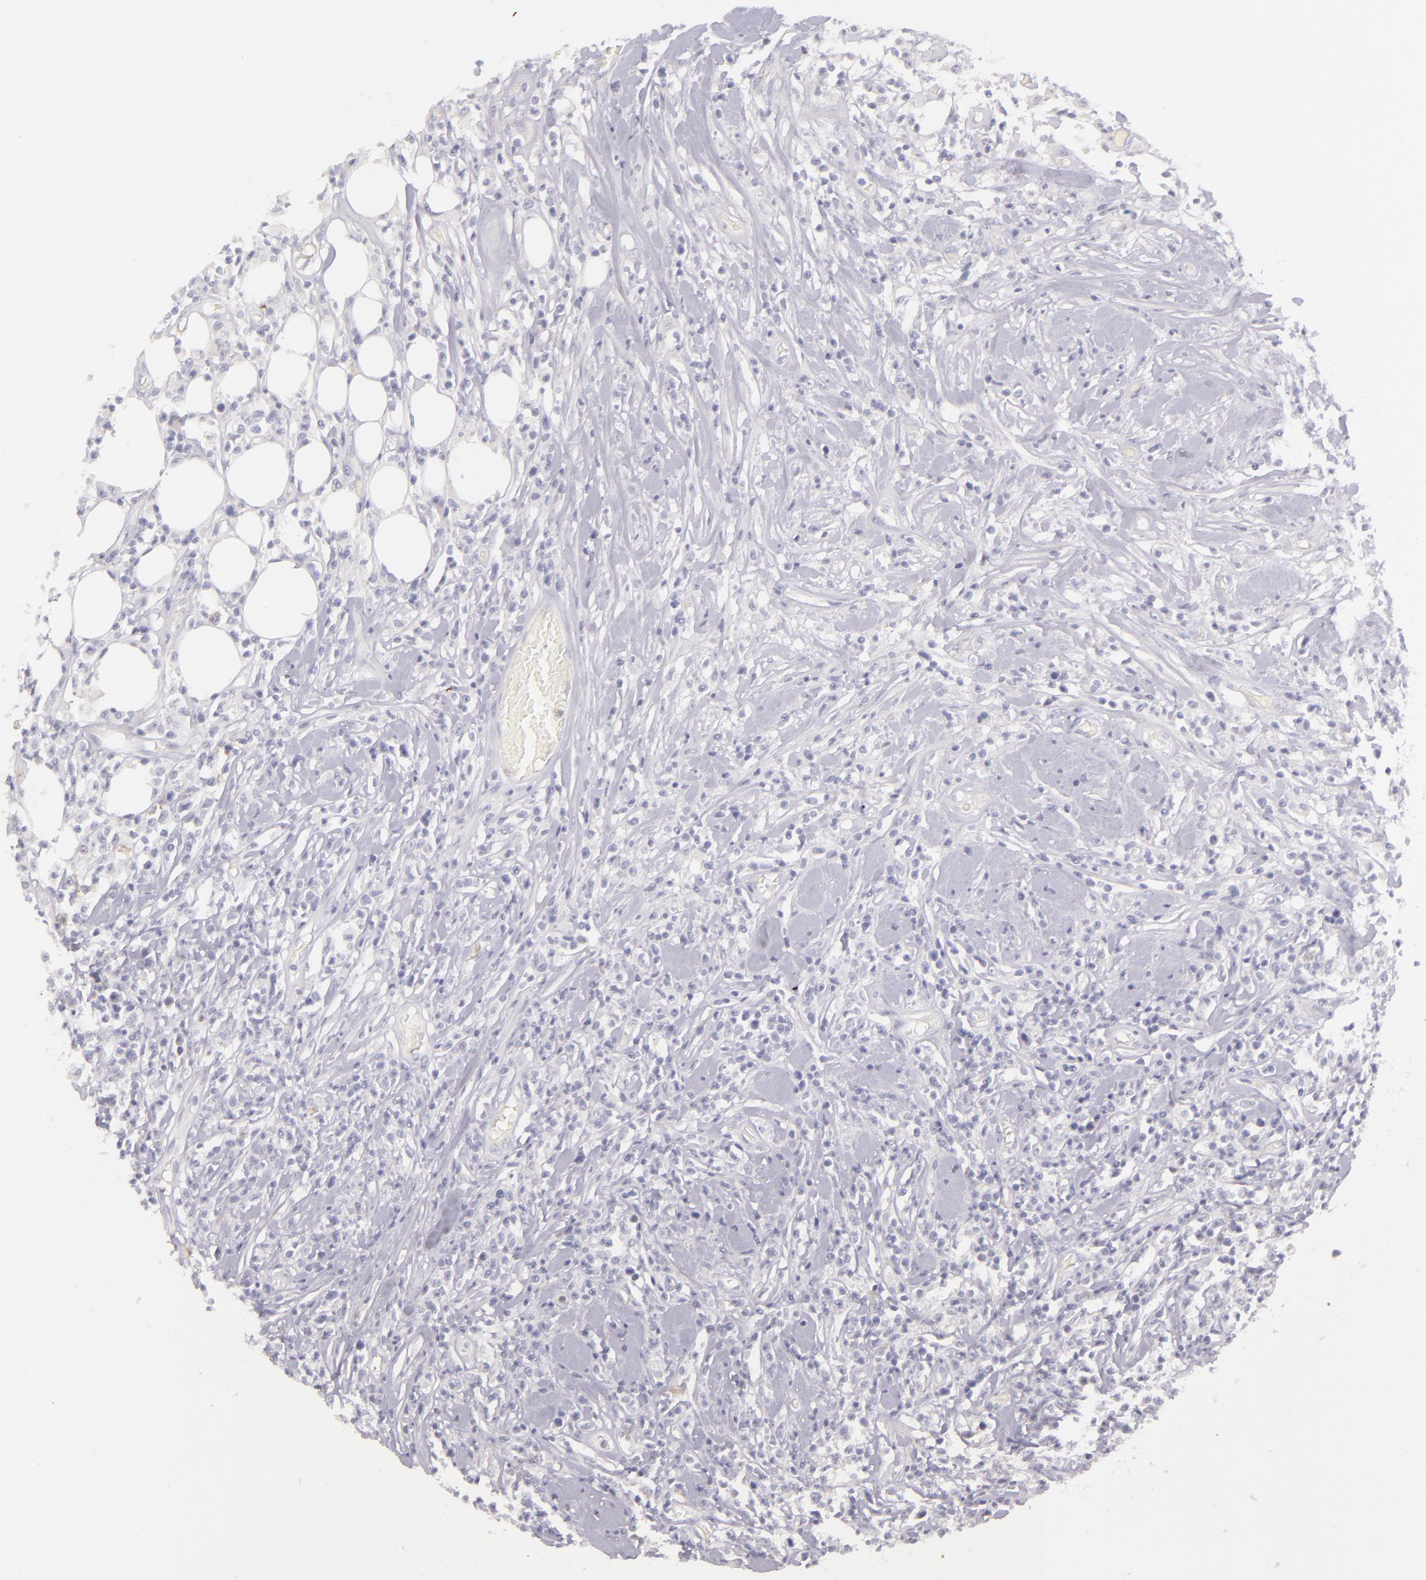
{"staining": {"intensity": "negative", "quantity": "none", "location": "none"}, "tissue": "lymphoma", "cell_type": "Tumor cells", "image_type": "cancer", "snomed": [{"axis": "morphology", "description": "Malignant lymphoma, non-Hodgkin's type, High grade"}, {"axis": "topography", "description": "Colon"}], "caption": "This image is of lymphoma stained with immunohistochemistry (IHC) to label a protein in brown with the nuclei are counter-stained blue. There is no positivity in tumor cells.", "gene": "CBS", "patient": {"sex": "male", "age": 82}}